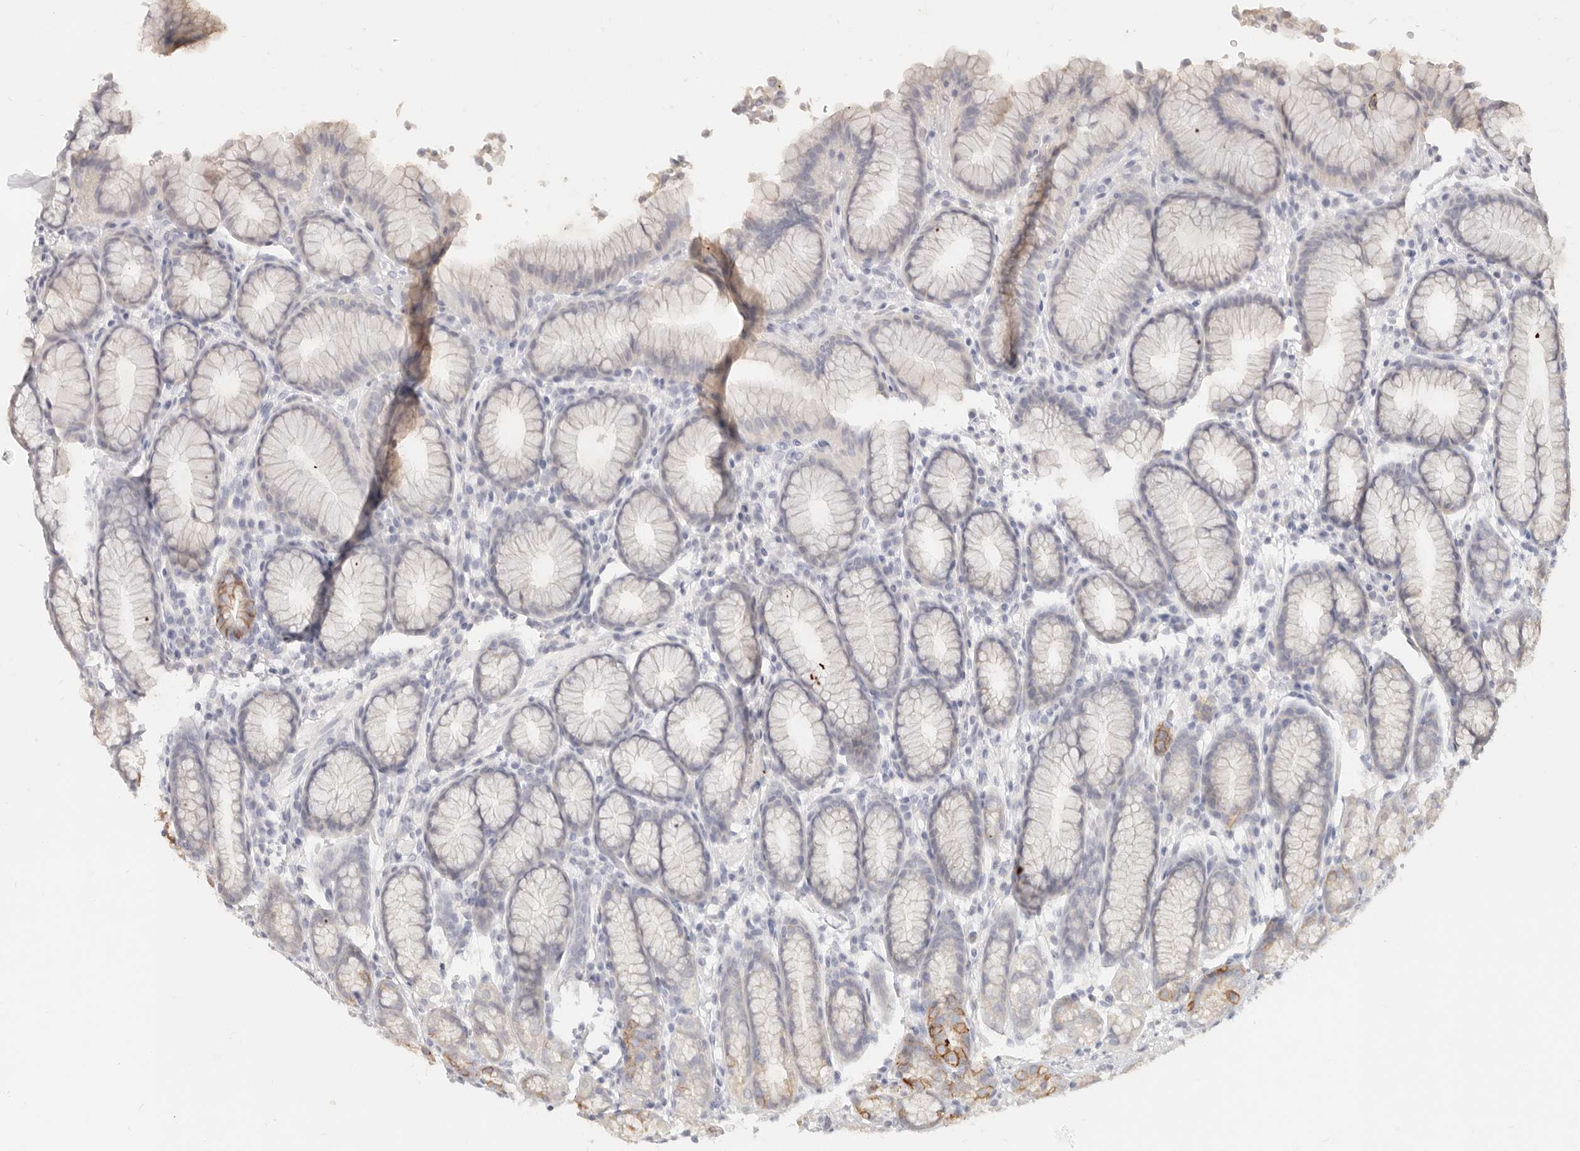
{"staining": {"intensity": "moderate", "quantity": "<25%", "location": "cytoplasmic/membranous"}, "tissue": "stomach", "cell_type": "Glandular cells", "image_type": "normal", "snomed": [{"axis": "morphology", "description": "Normal tissue, NOS"}, {"axis": "topography", "description": "Stomach"}], "caption": "Glandular cells show low levels of moderate cytoplasmic/membranous expression in about <25% of cells in benign human stomach.", "gene": "EPCAM", "patient": {"sex": "male", "age": 42}}